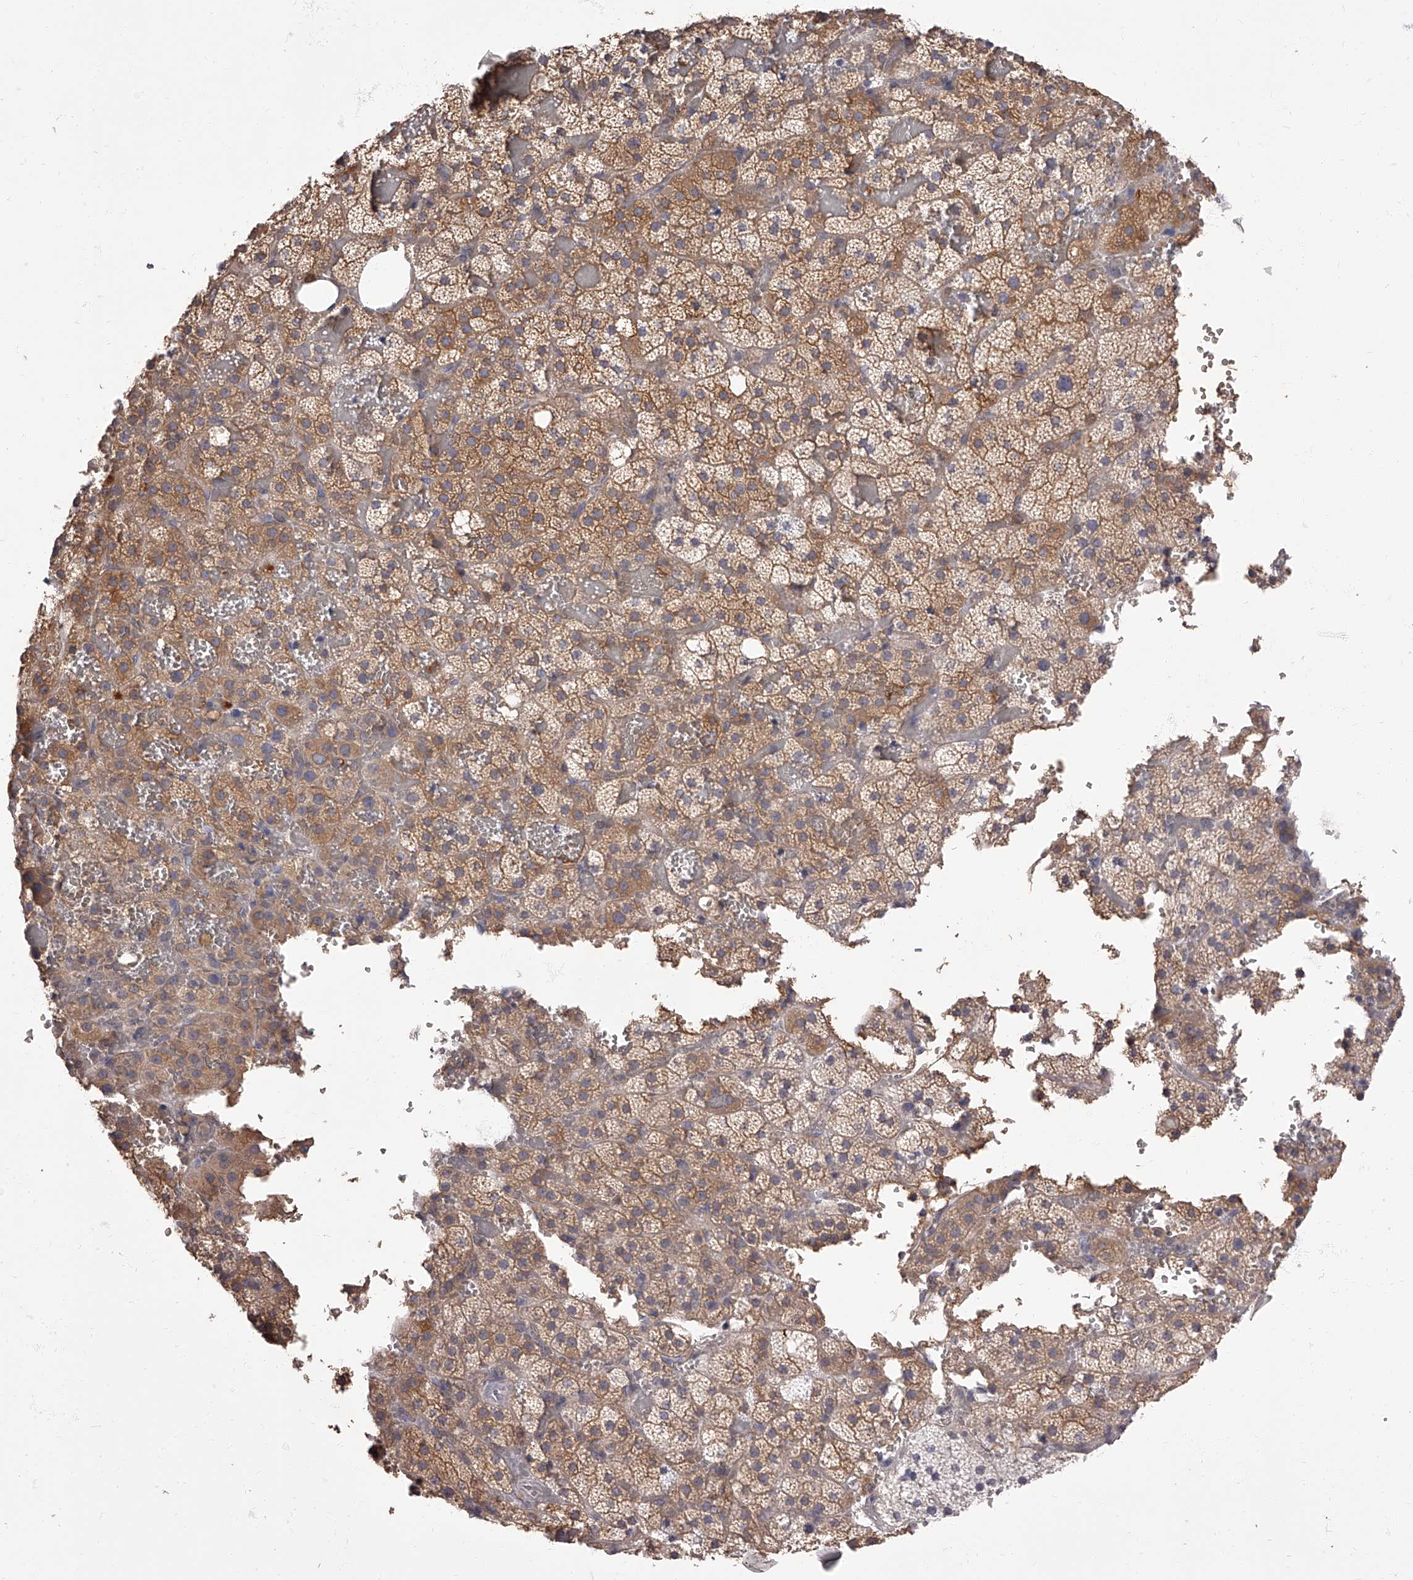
{"staining": {"intensity": "moderate", "quantity": ">75%", "location": "cytoplasmic/membranous"}, "tissue": "adrenal gland", "cell_type": "Glandular cells", "image_type": "normal", "snomed": [{"axis": "morphology", "description": "Normal tissue, NOS"}, {"axis": "topography", "description": "Adrenal gland"}], "caption": "DAB immunohistochemical staining of benign adrenal gland displays moderate cytoplasmic/membranous protein expression in about >75% of glandular cells. (IHC, brightfield microscopy, high magnification).", "gene": "APEH", "patient": {"sex": "female", "age": 59}}